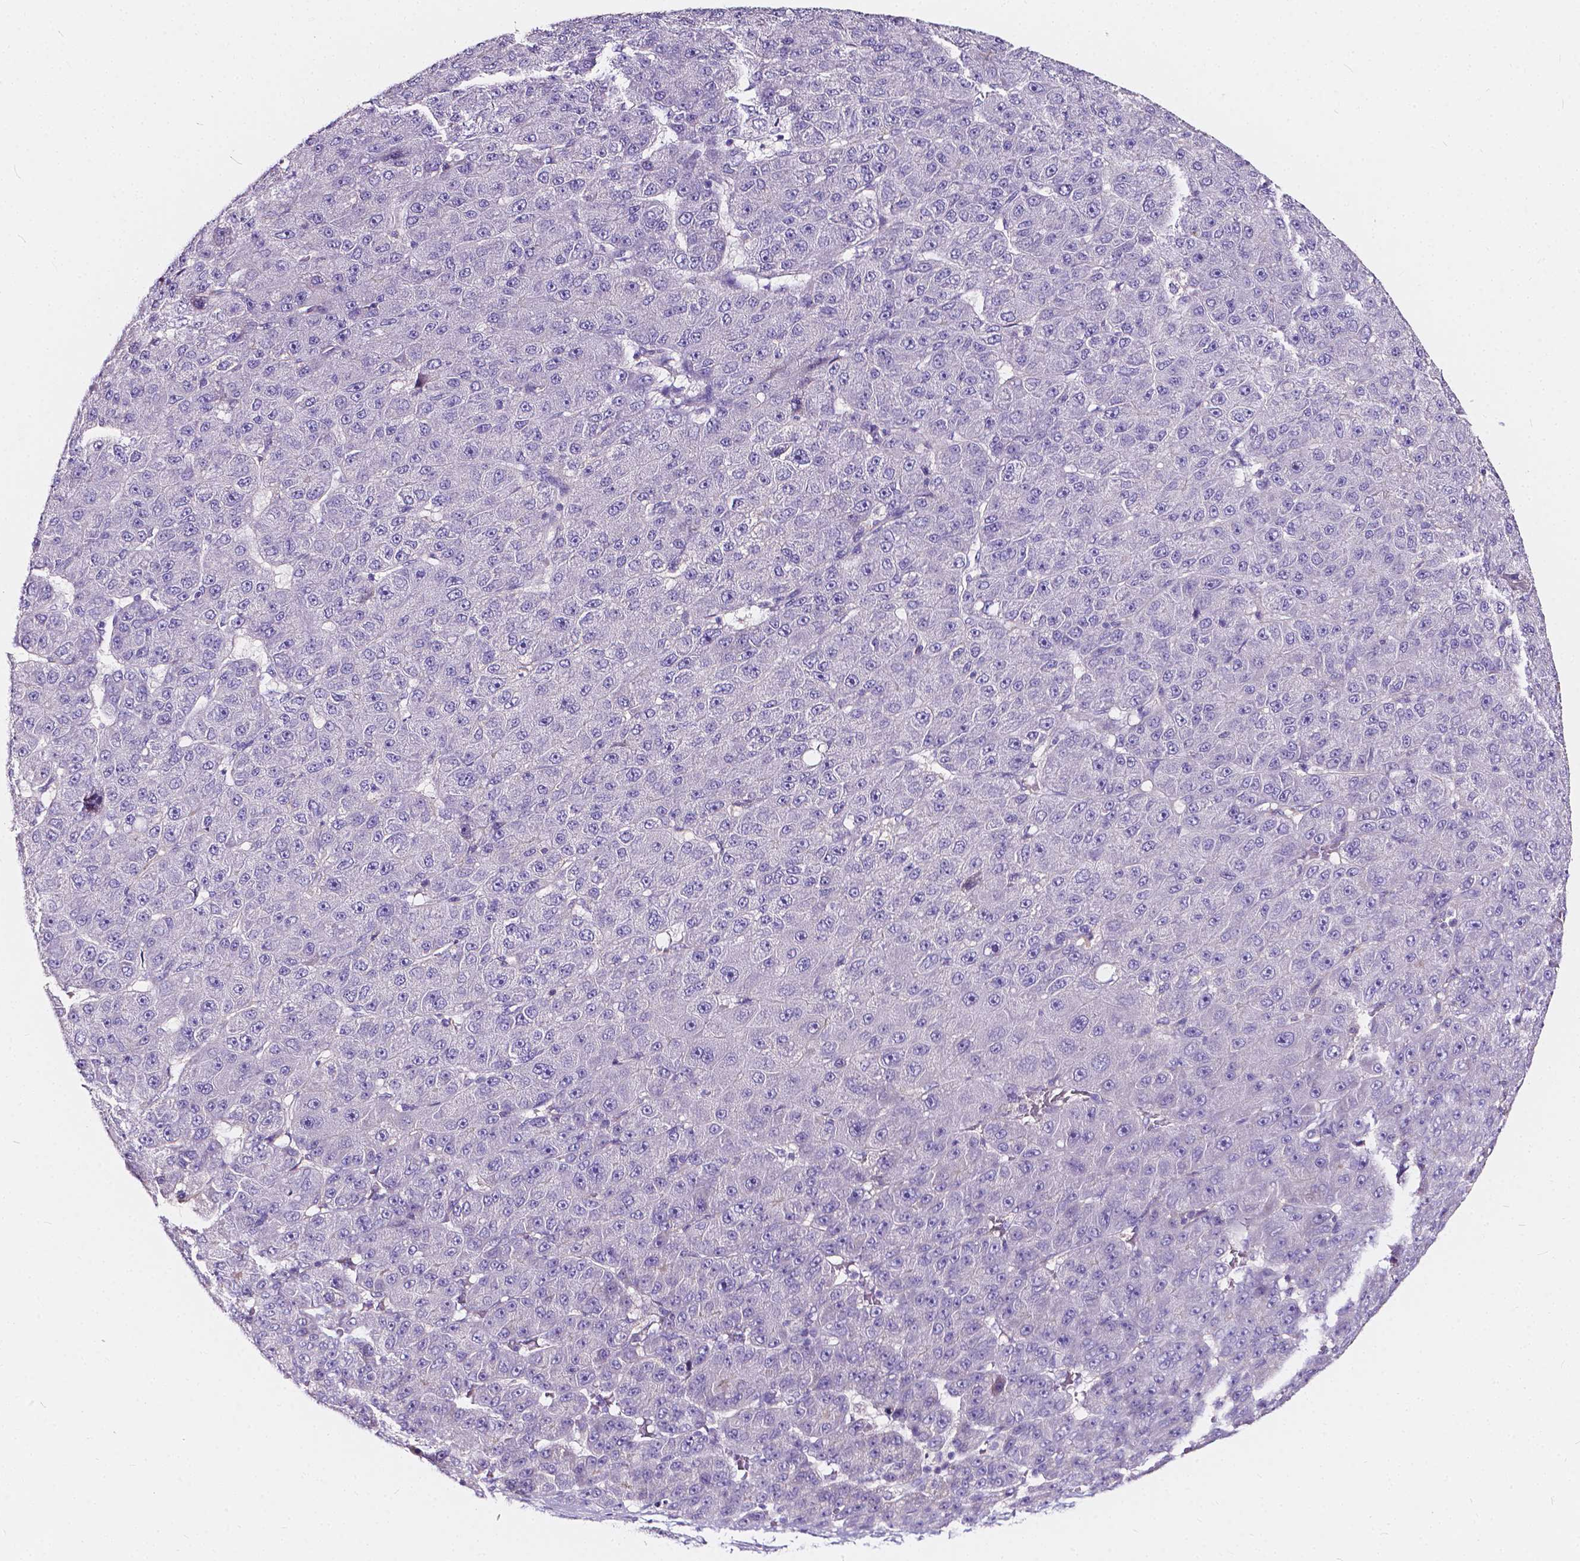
{"staining": {"intensity": "negative", "quantity": "none", "location": "none"}, "tissue": "liver cancer", "cell_type": "Tumor cells", "image_type": "cancer", "snomed": [{"axis": "morphology", "description": "Carcinoma, Hepatocellular, NOS"}, {"axis": "topography", "description": "Liver"}], "caption": "Immunohistochemistry (IHC) of liver hepatocellular carcinoma exhibits no positivity in tumor cells.", "gene": "CLSTN2", "patient": {"sex": "male", "age": 67}}